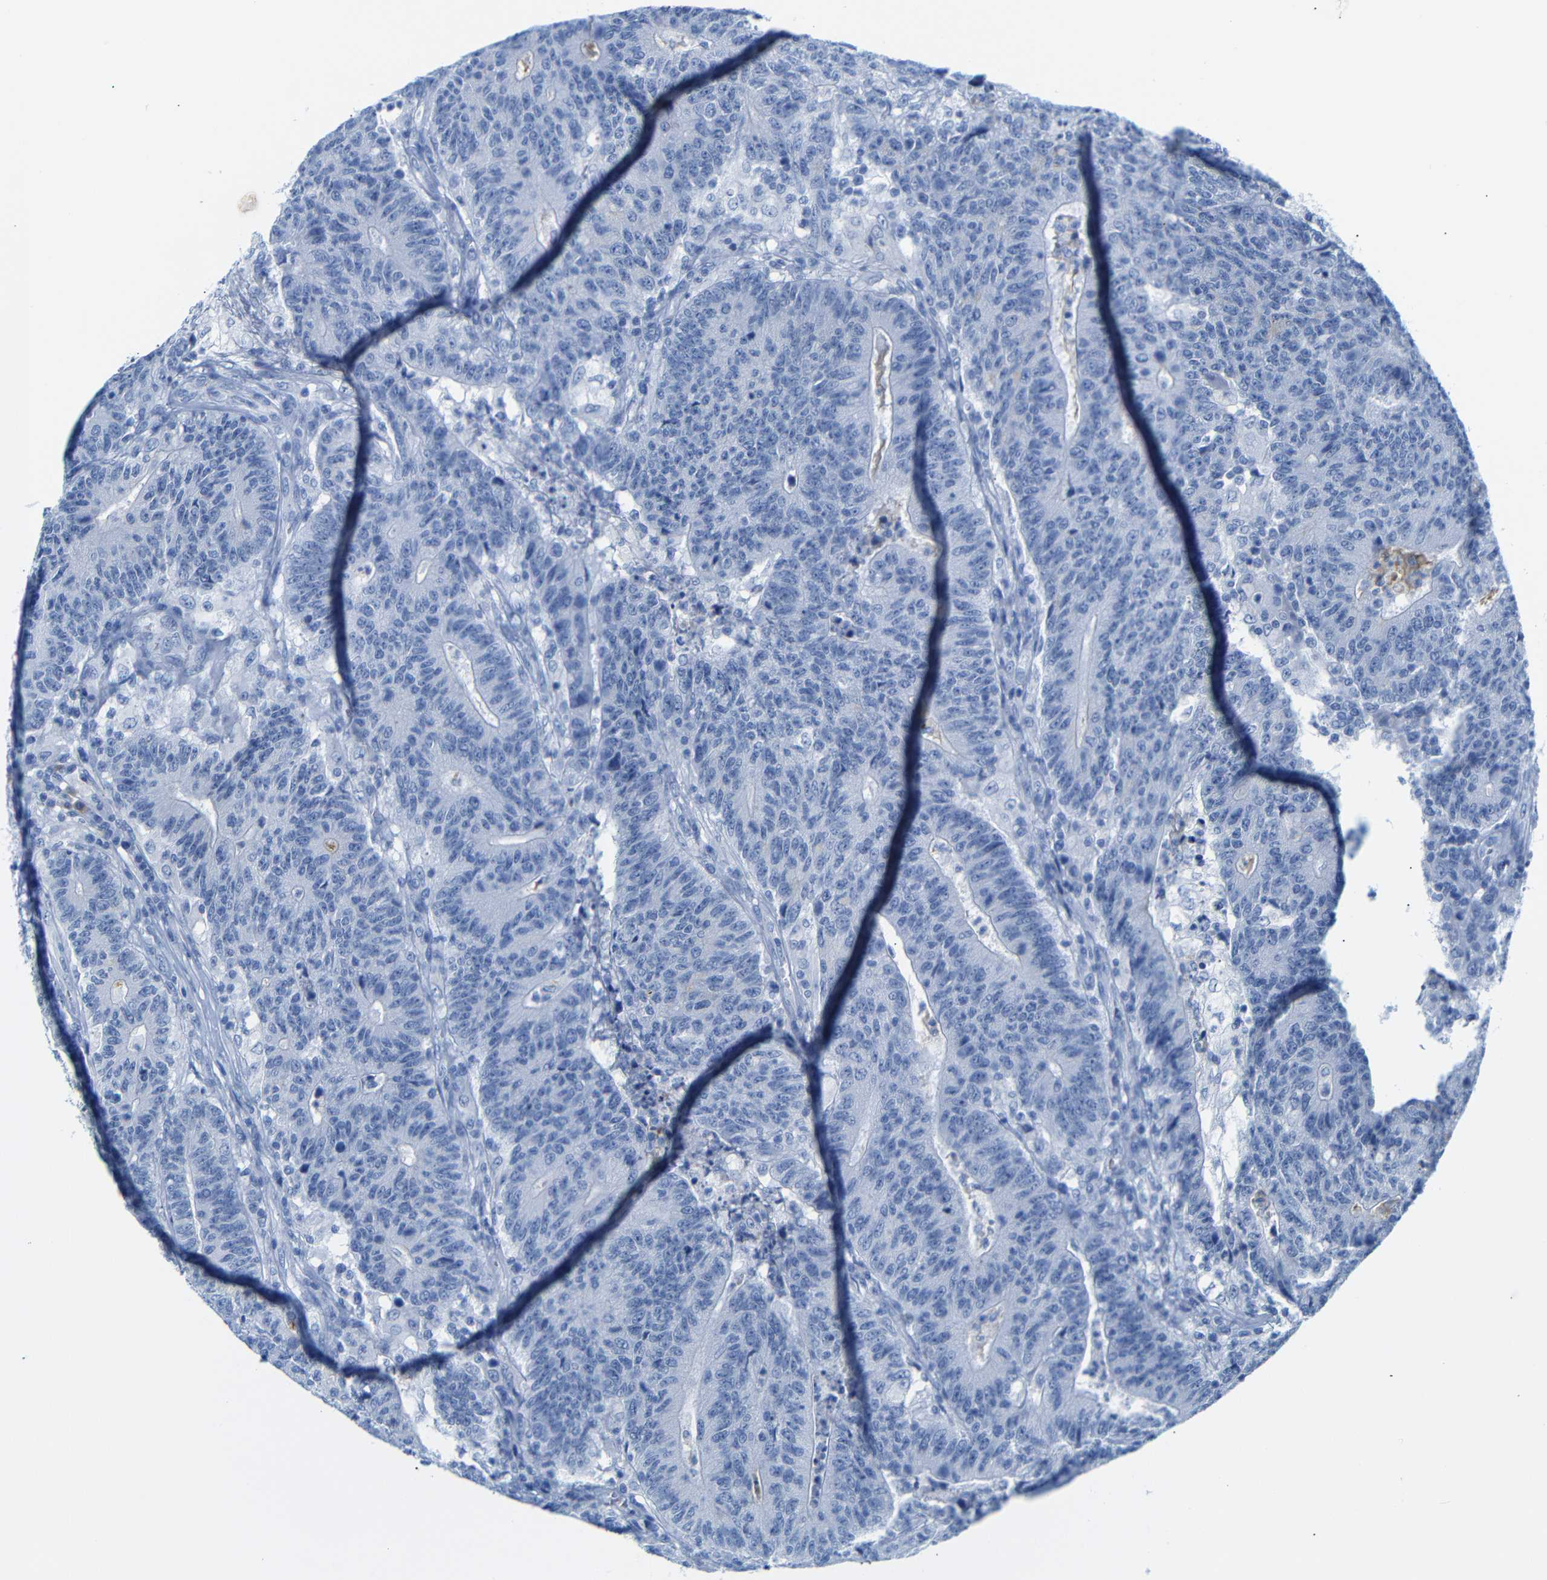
{"staining": {"intensity": "negative", "quantity": "none", "location": "none"}, "tissue": "colorectal cancer", "cell_type": "Tumor cells", "image_type": "cancer", "snomed": [{"axis": "morphology", "description": "Normal tissue, NOS"}, {"axis": "morphology", "description": "Adenocarcinoma, NOS"}, {"axis": "topography", "description": "Colon"}], "caption": "Immunohistochemistry micrograph of neoplastic tissue: human colorectal cancer (adenocarcinoma) stained with DAB (3,3'-diaminobenzidine) exhibits no significant protein staining in tumor cells.", "gene": "ERVMER34-1", "patient": {"sex": "female", "age": 75}}